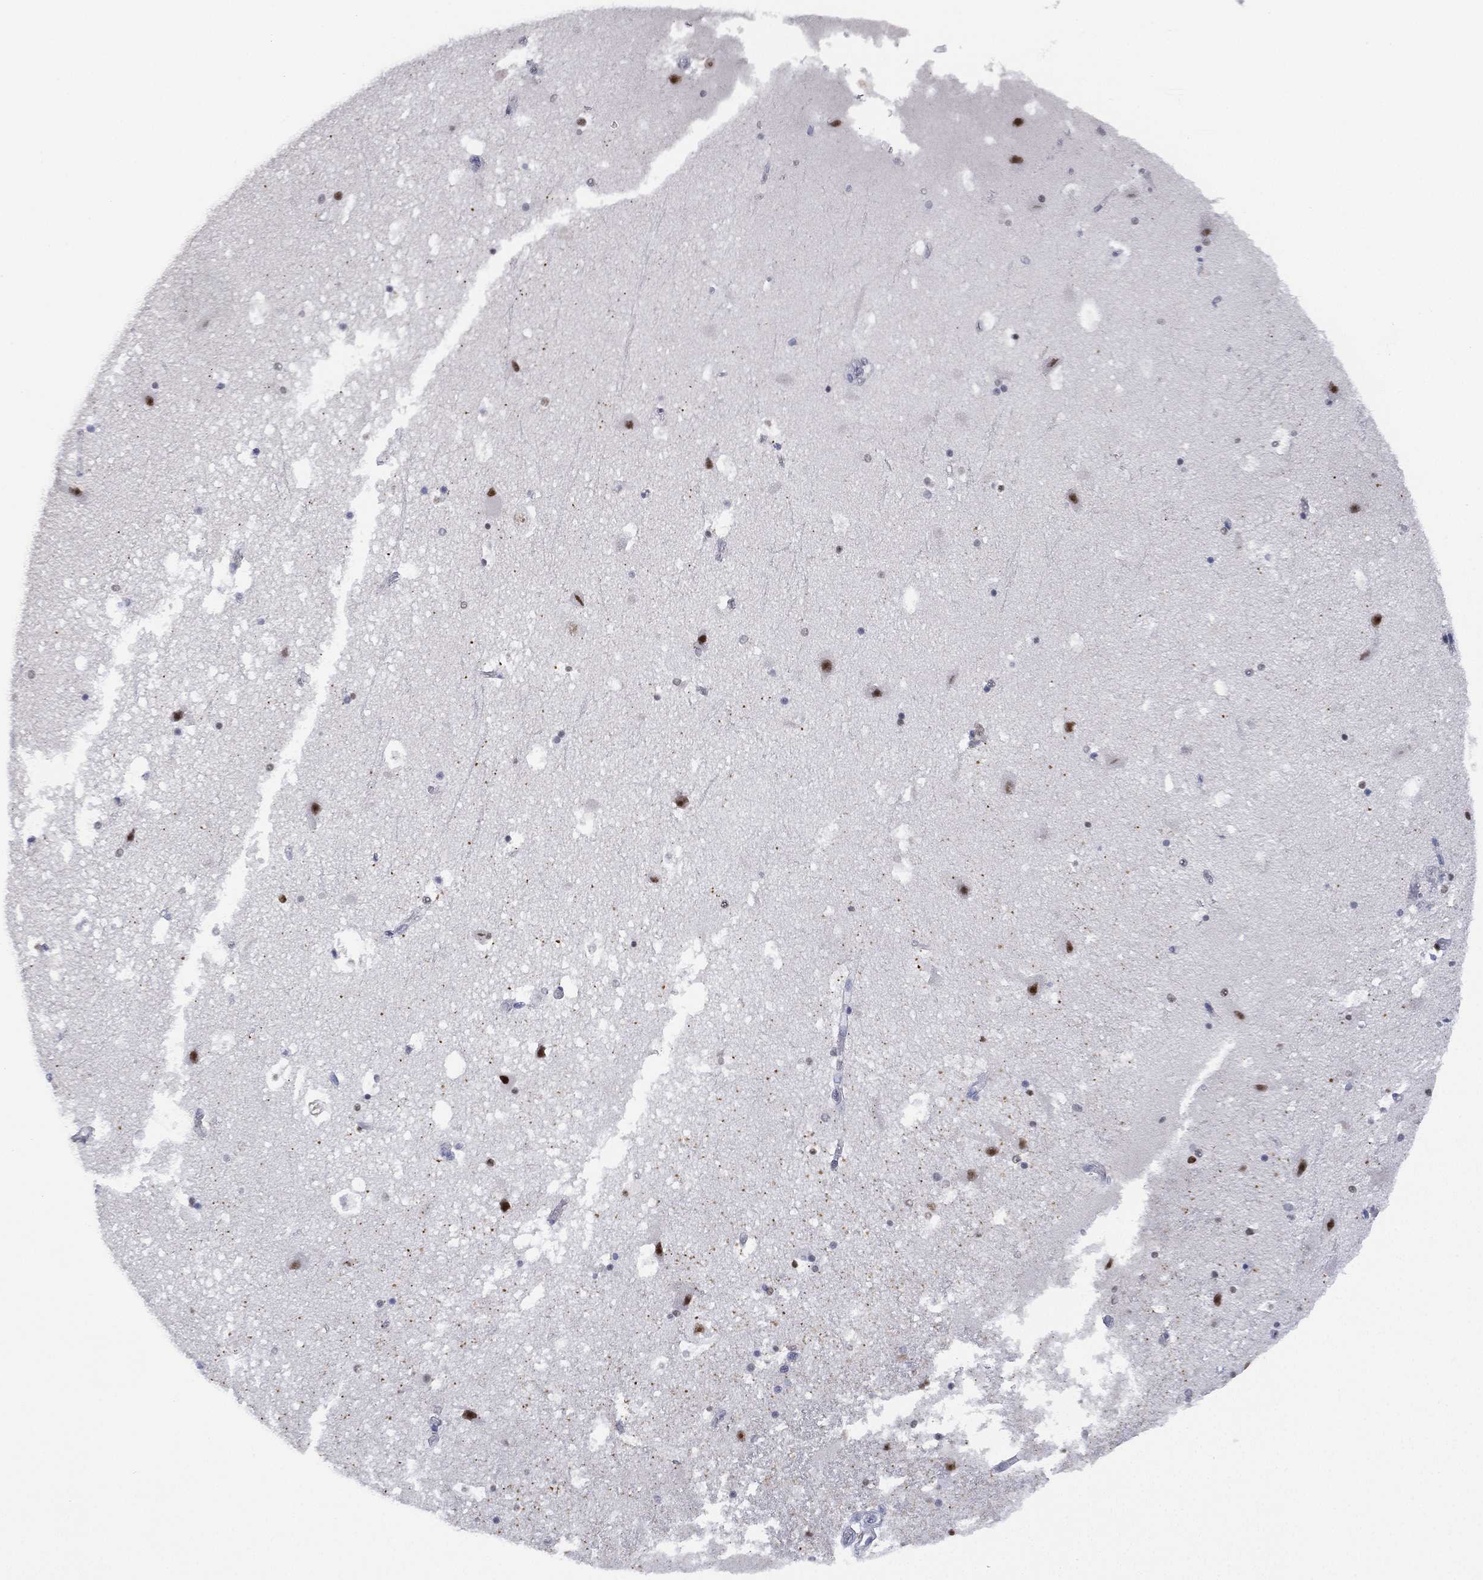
{"staining": {"intensity": "strong", "quantity": "<25%", "location": "nuclear"}, "tissue": "hippocampus", "cell_type": "Glial cells", "image_type": "normal", "snomed": [{"axis": "morphology", "description": "Normal tissue, NOS"}, {"axis": "topography", "description": "Hippocampus"}], "caption": "High-power microscopy captured an immunohistochemistry (IHC) photomicrograph of normal hippocampus, revealing strong nuclear staining in about <25% of glial cells. (DAB (3,3'-diaminobenzidine) IHC, brown staining for protein, blue staining for nuclei).", "gene": "ZNF711", "patient": {"sex": "male", "age": 51}}